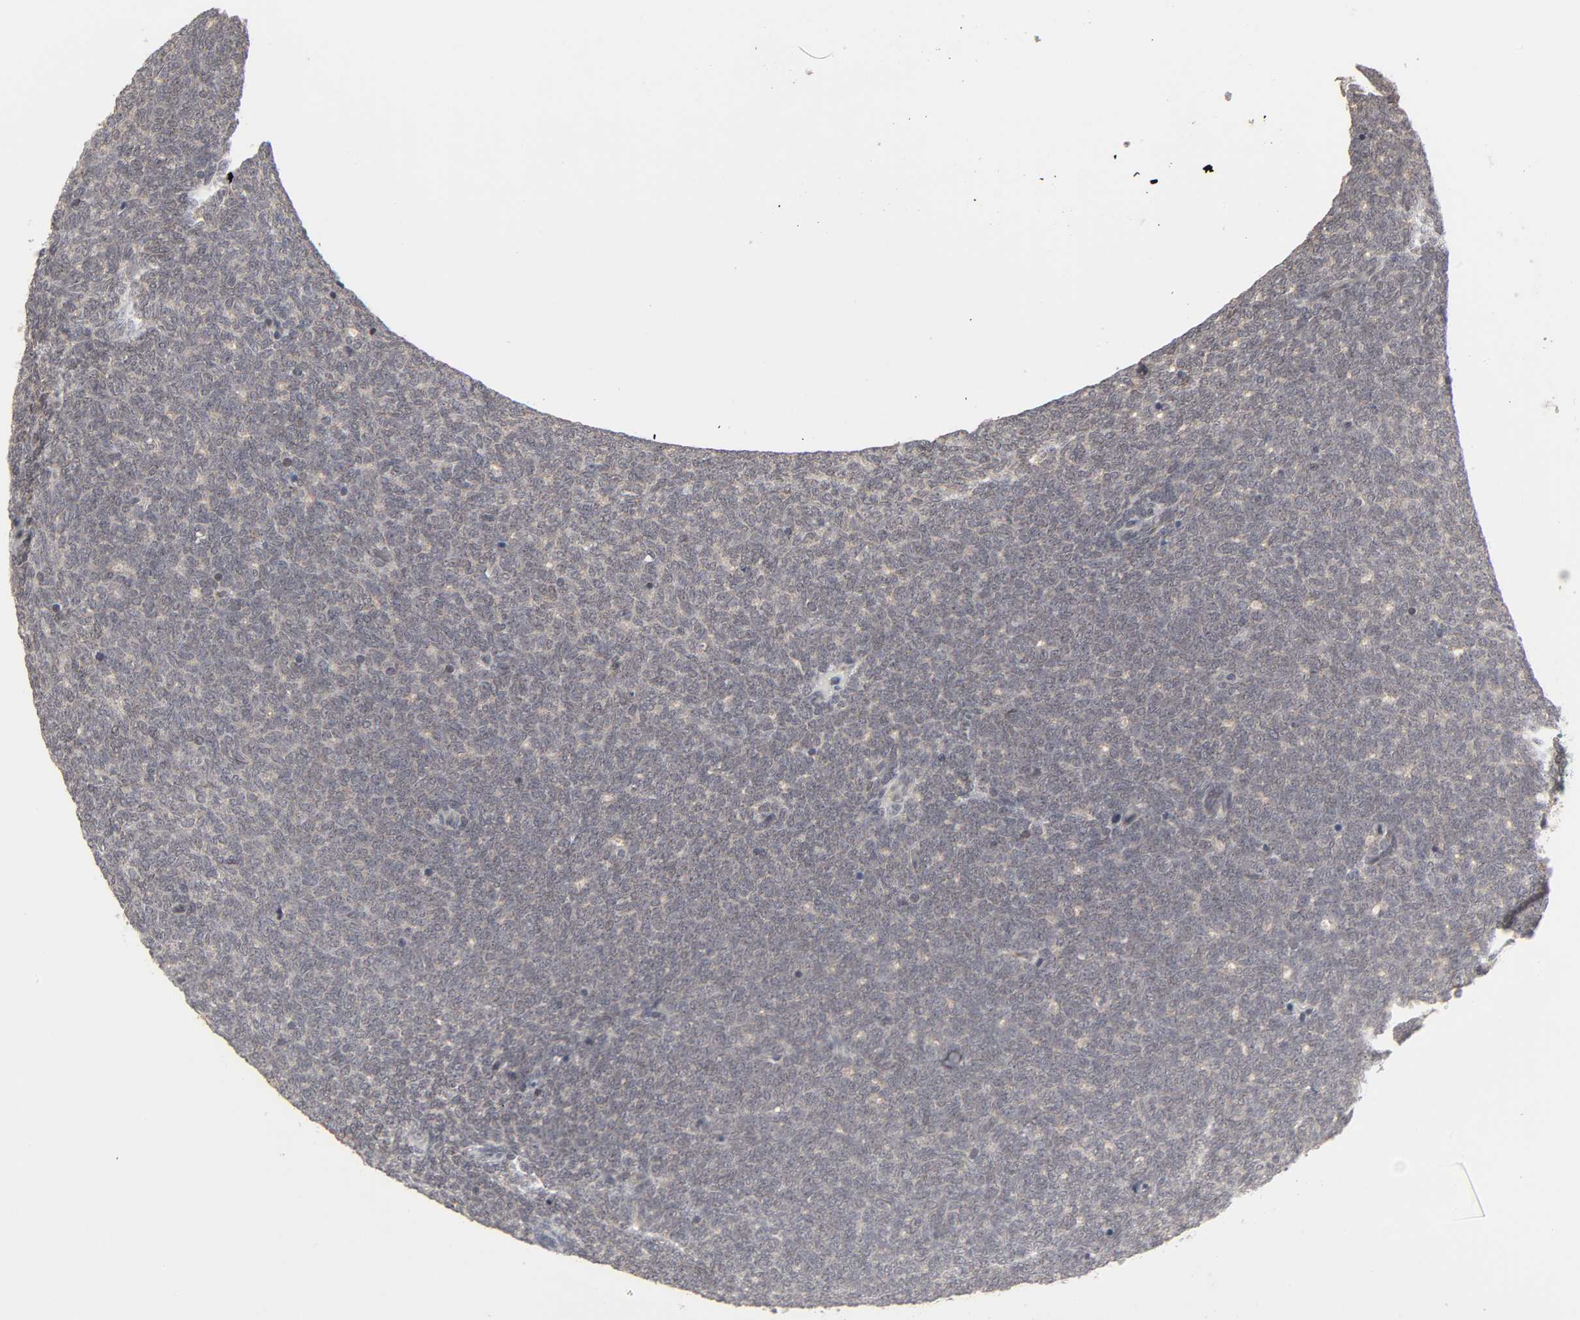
{"staining": {"intensity": "weak", "quantity": "25%-75%", "location": "cytoplasmic/membranous"}, "tissue": "renal cancer", "cell_type": "Tumor cells", "image_type": "cancer", "snomed": [{"axis": "morphology", "description": "Neoplasm, malignant, NOS"}, {"axis": "topography", "description": "Kidney"}], "caption": "Renal cancer stained with a brown dye displays weak cytoplasmic/membranous positive positivity in approximately 25%-75% of tumor cells.", "gene": "AUH", "patient": {"sex": "male", "age": 28}}